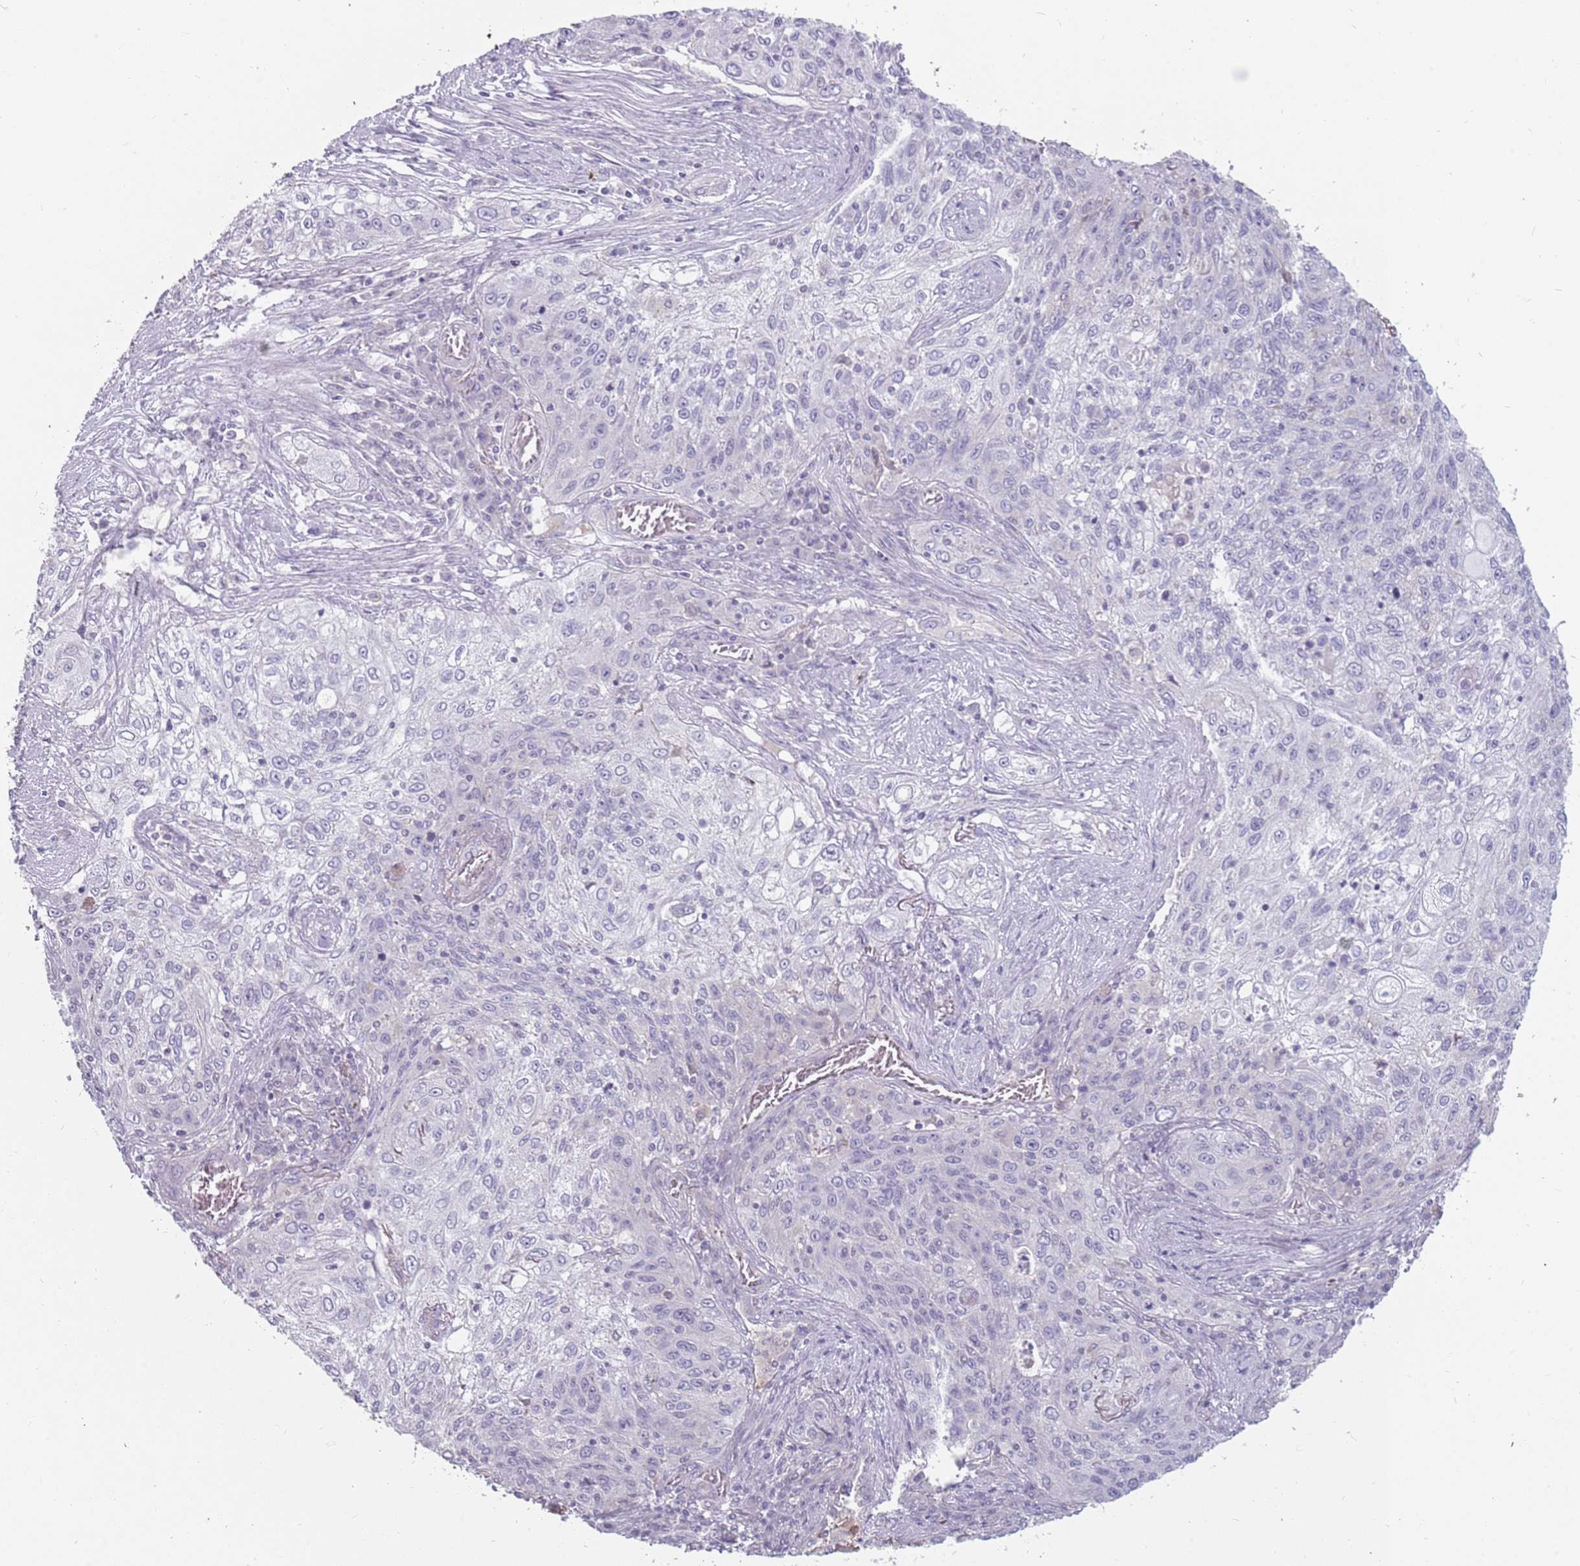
{"staining": {"intensity": "negative", "quantity": "none", "location": "none"}, "tissue": "lung cancer", "cell_type": "Tumor cells", "image_type": "cancer", "snomed": [{"axis": "morphology", "description": "Squamous cell carcinoma, NOS"}, {"axis": "topography", "description": "Lung"}], "caption": "Tumor cells are negative for protein expression in human lung squamous cell carcinoma.", "gene": "DDX4", "patient": {"sex": "female", "age": 69}}